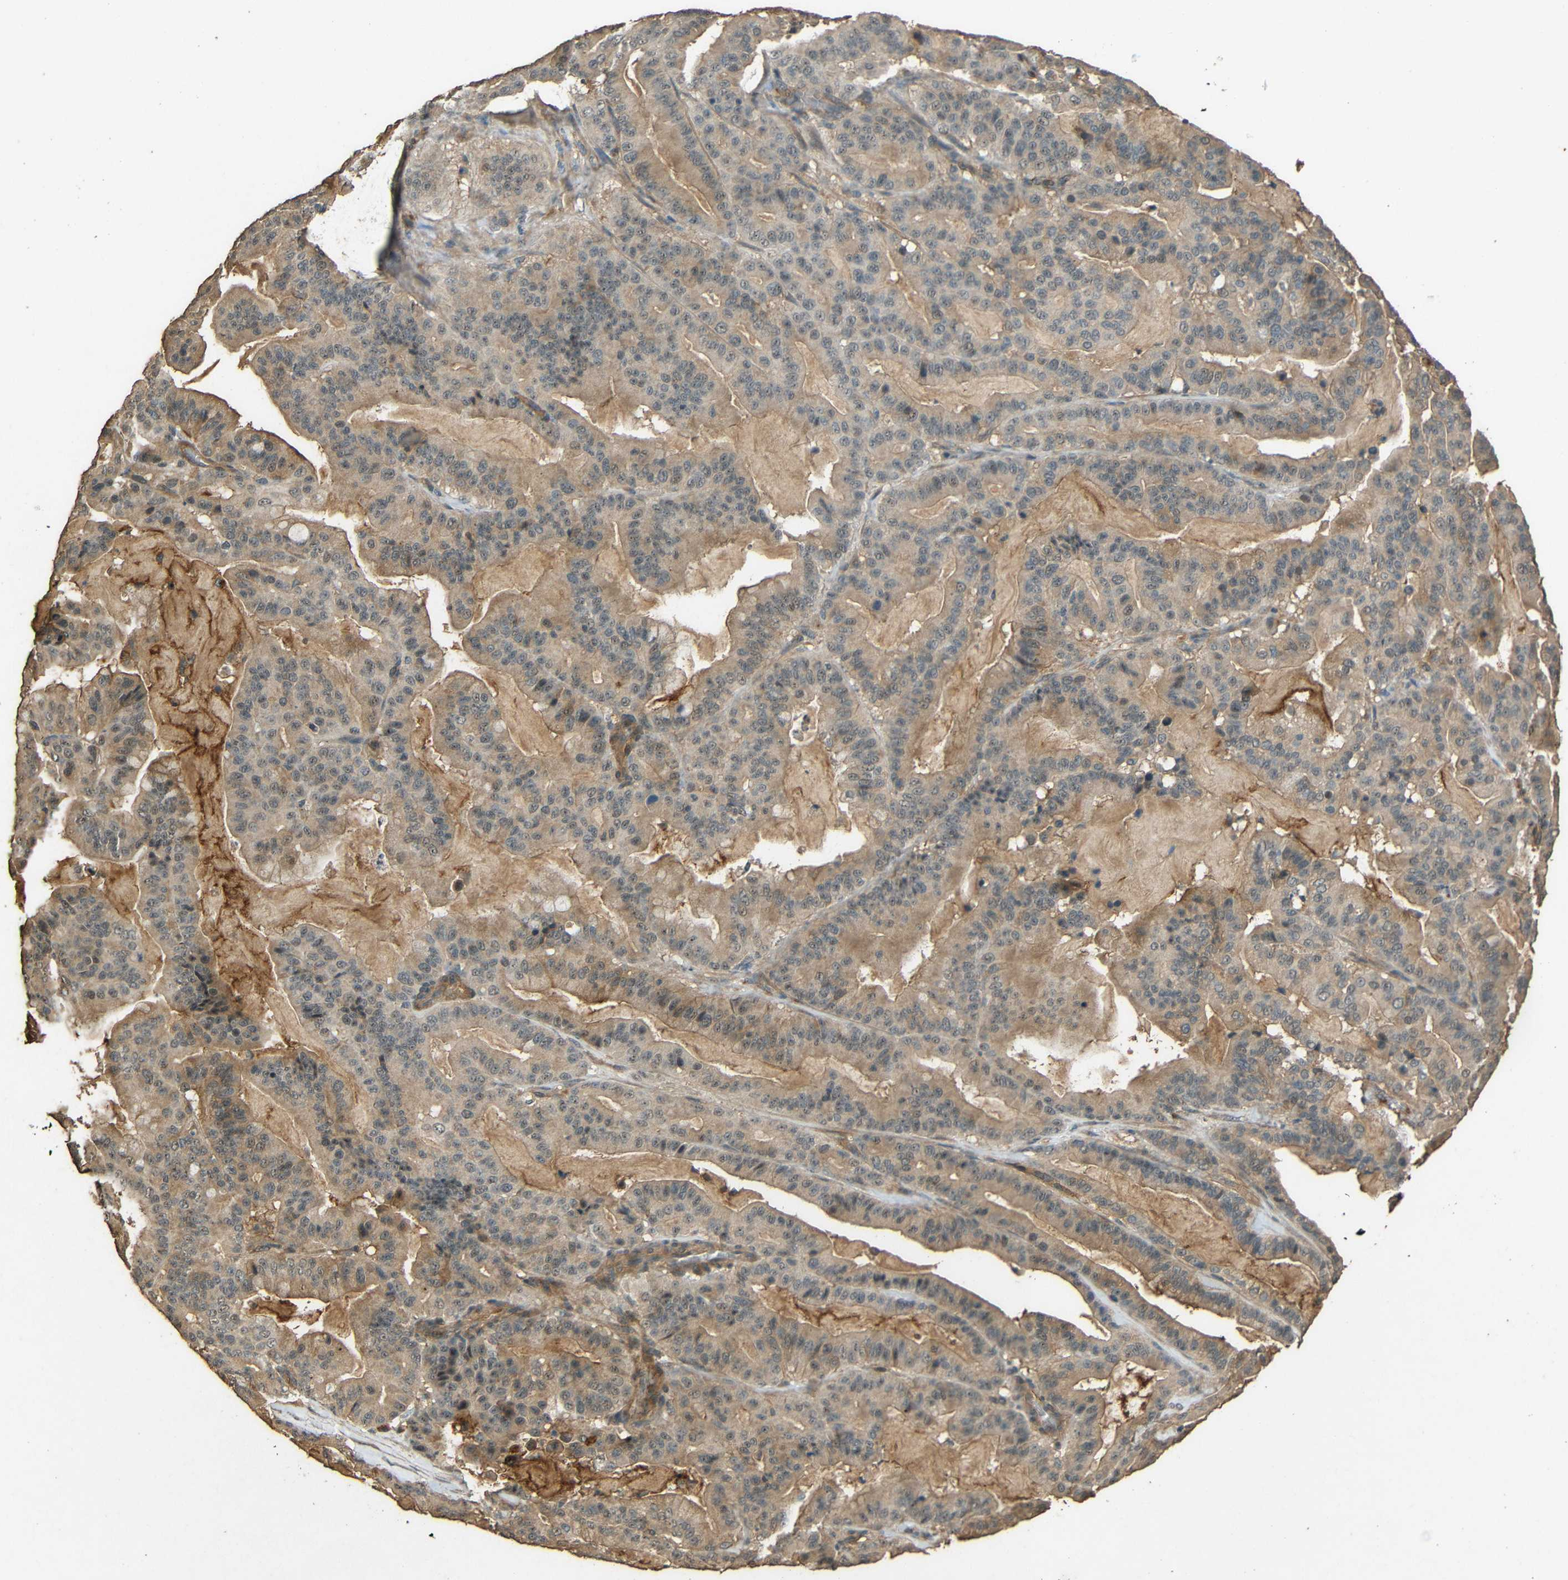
{"staining": {"intensity": "weak", "quantity": ">75%", "location": "cytoplasmic/membranous"}, "tissue": "pancreatic cancer", "cell_type": "Tumor cells", "image_type": "cancer", "snomed": [{"axis": "morphology", "description": "Adenocarcinoma, NOS"}, {"axis": "topography", "description": "Pancreas"}], "caption": "Protein staining displays weak cytoplasmic/membranous positivity in about >75% of tumor cells in pancreatic cancer.", "gene": "PDE5A", "patient": {"sex": "male", "age": 63}}